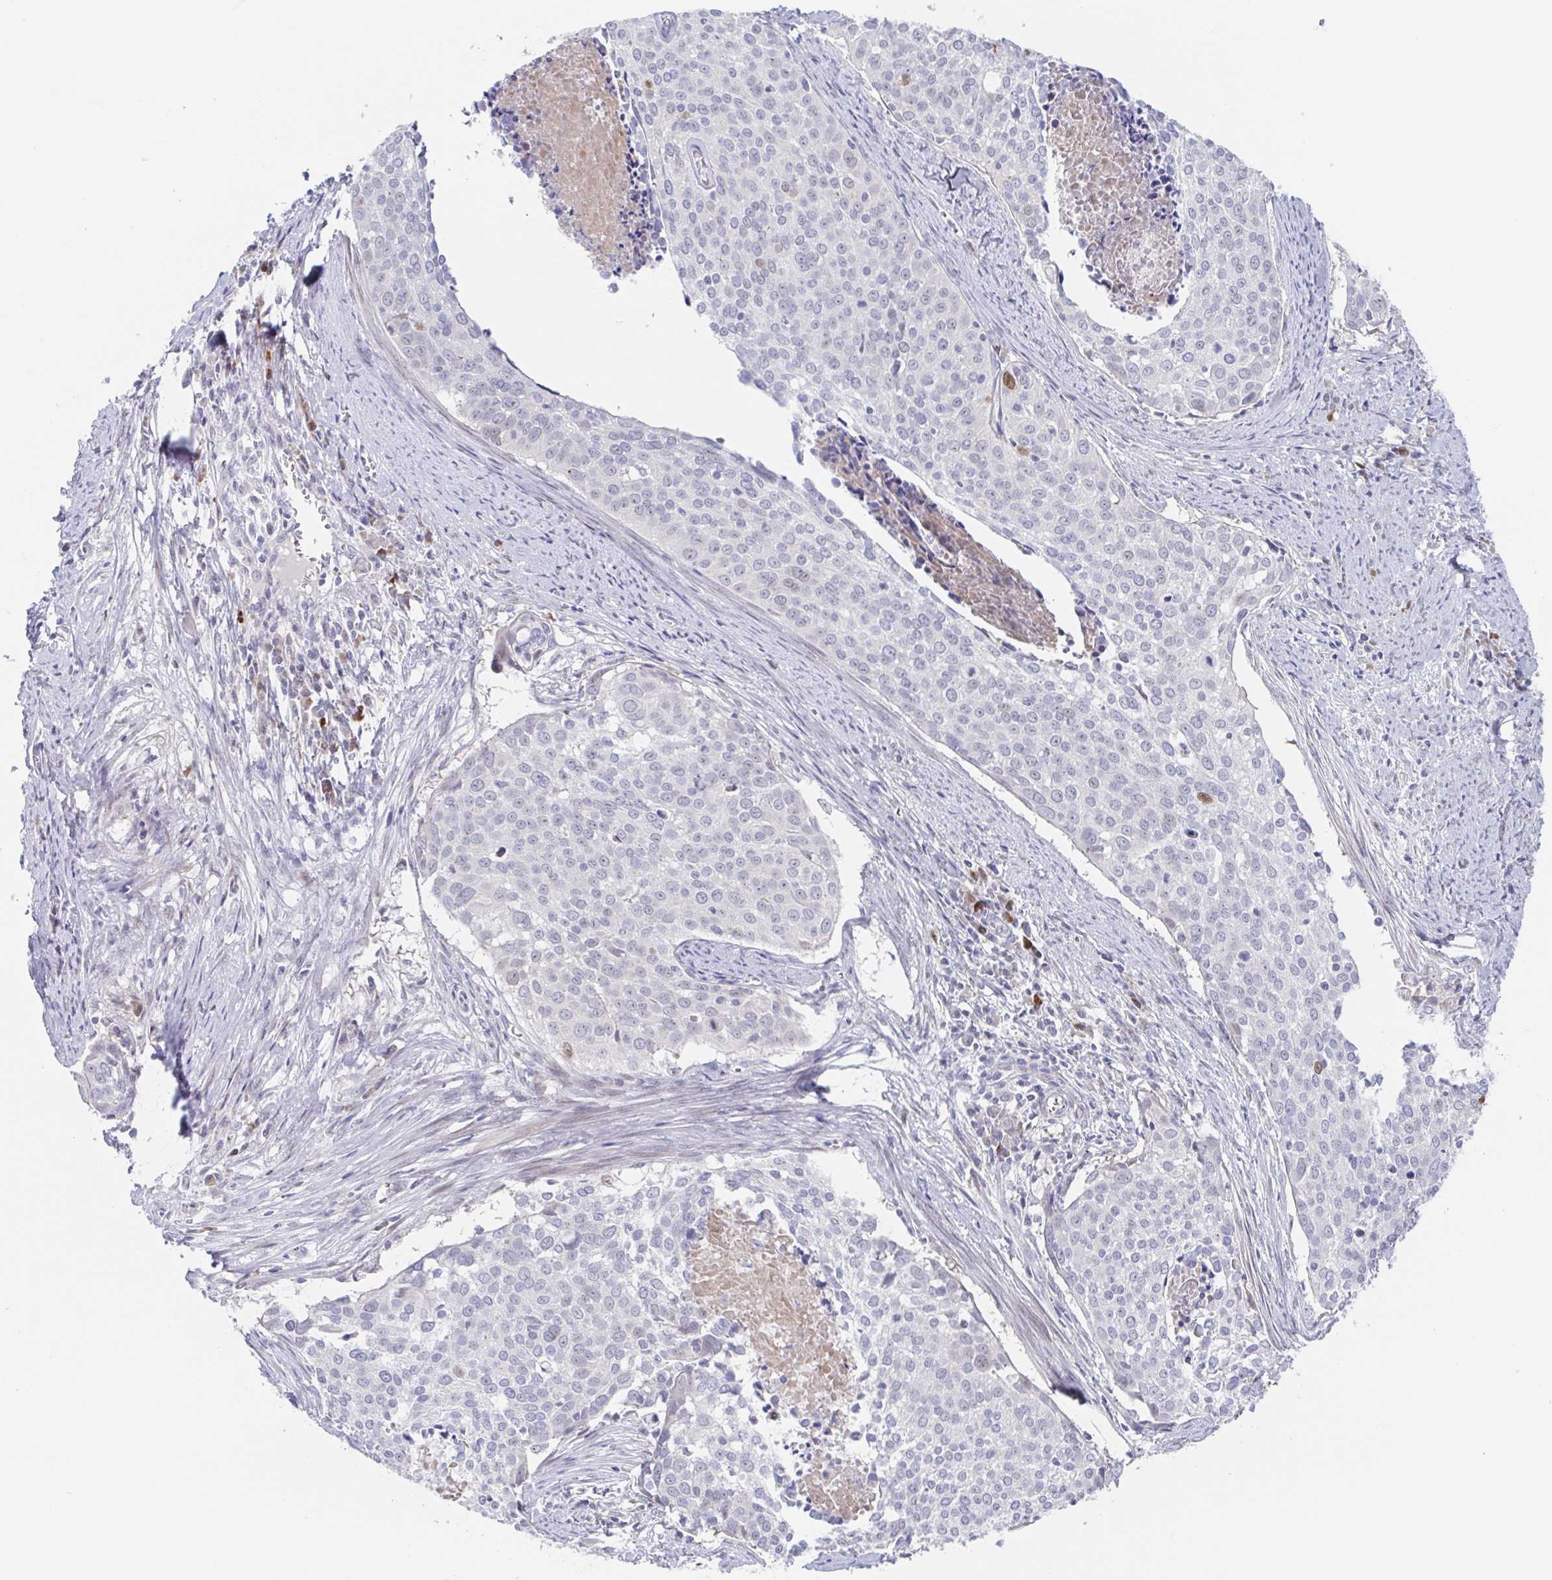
{"staining": {"intensity": "negative", "quantity": "none", "location": "none"}, "tissue": "cervical cancer", "cell_type": "Tumor cells", "image_type": "cancer", "snomed": [{"axis": "morphology", "description": "Squamous cell carcinoma, NOS"}, {"axis": "topography", "description": "Cervix"}], "caption": "An IHC micrograph of squamous cell carcinoma (cervical) is shown. There is no staining in tumor cells of squamous cell carcinoma (cervical).", "gene": "POU2F3", "patient": {"sex": "female", "age": 39}}